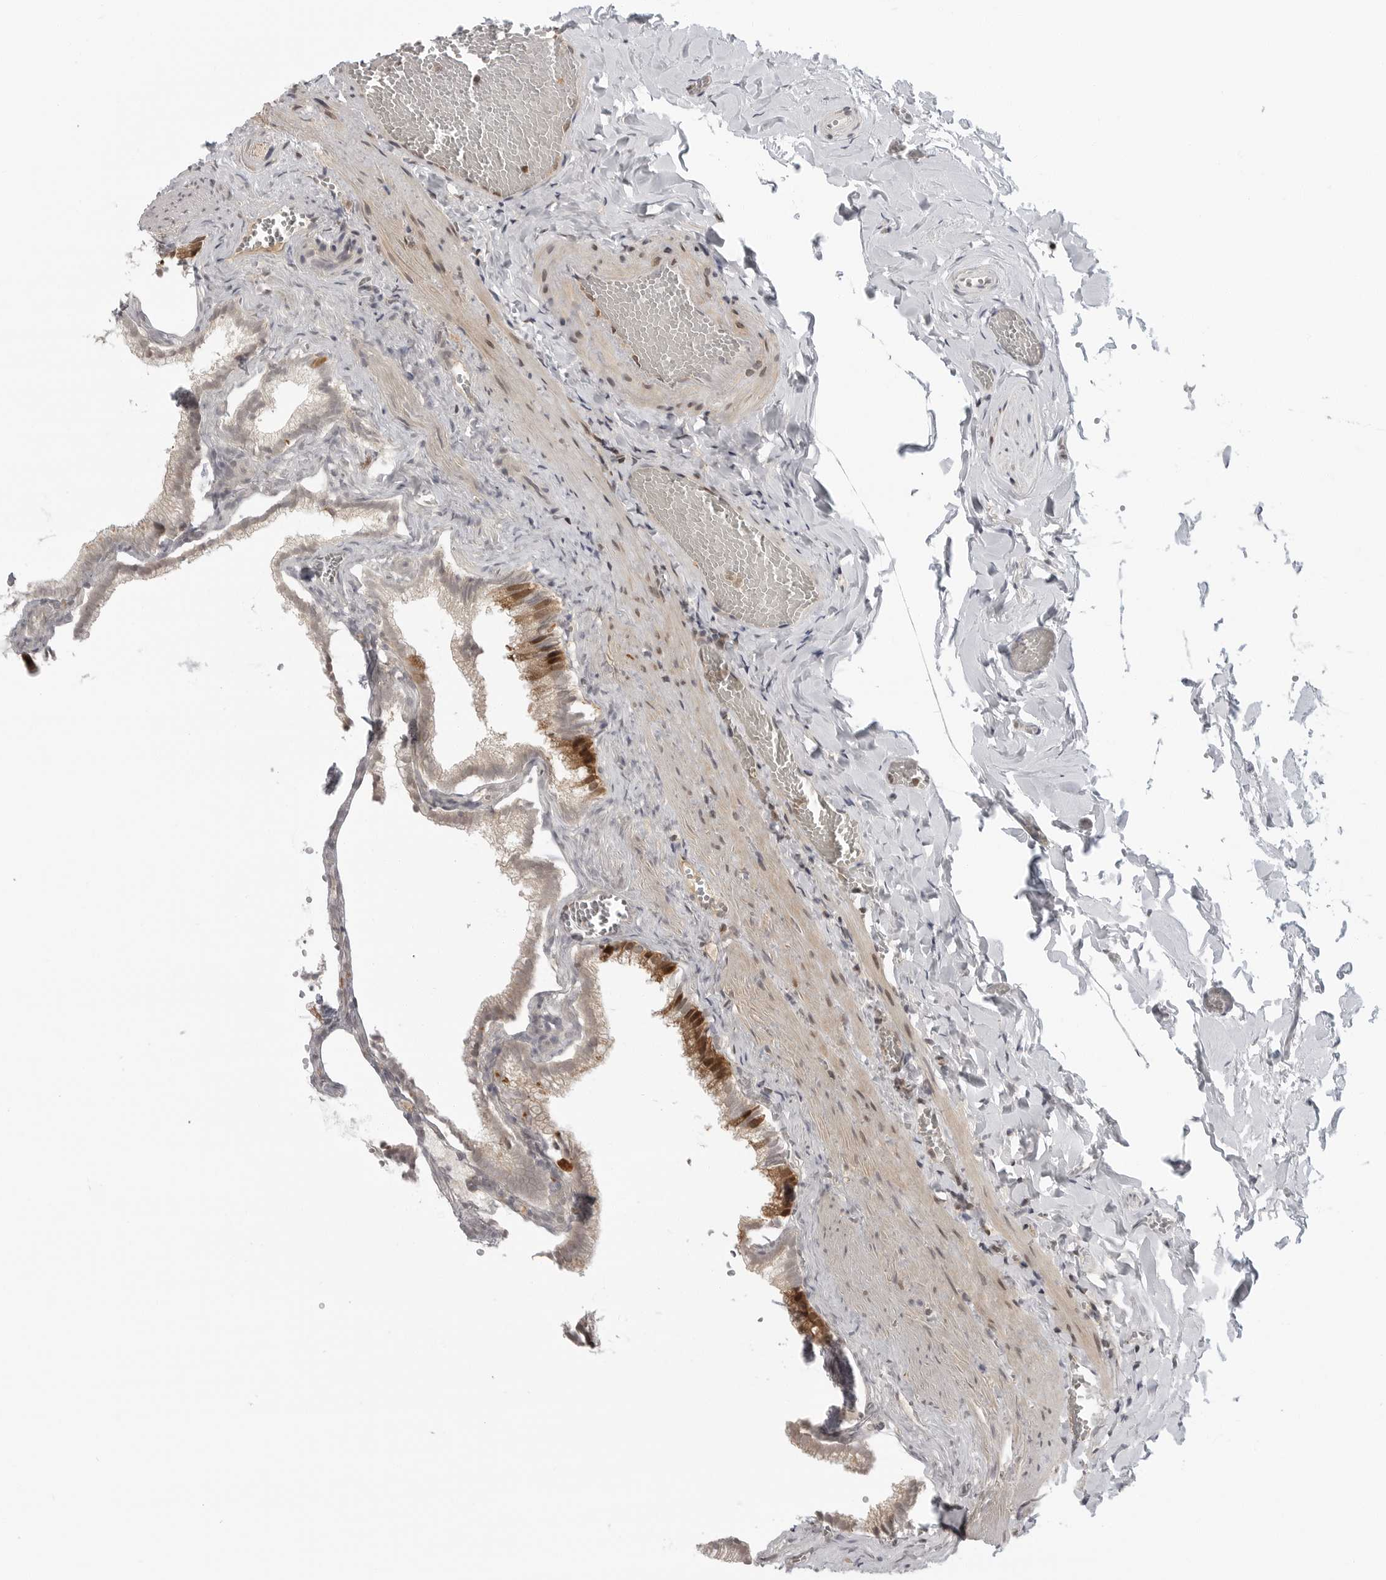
{"staining": {"intensity": "strong", "quantity": ">75%", "location": "cytoplasmic/membranous,nuclear"}, "tissue": "gallbladder", "cell_type": "Glandular cells", "image_type": "normal", "snomed": [{"axis": "morphology", "description": "Normal tissue, NOS"}, {"axis": "topography", "description": "Gallbladder"}], "caption": "IHC photomicrograph of unremarkable gallbladder: human gallbladder stained using immunohistochemistry (IHC) displays high levels of strong protein expression localized specifically in the cytoplasmic/membranous,nuclear of glandular cells, appearing as a cytoplasmic/membranous,nuclear brown color.", "gene": "SZRD1", "patient": {"sex": "male", "age": 38}}